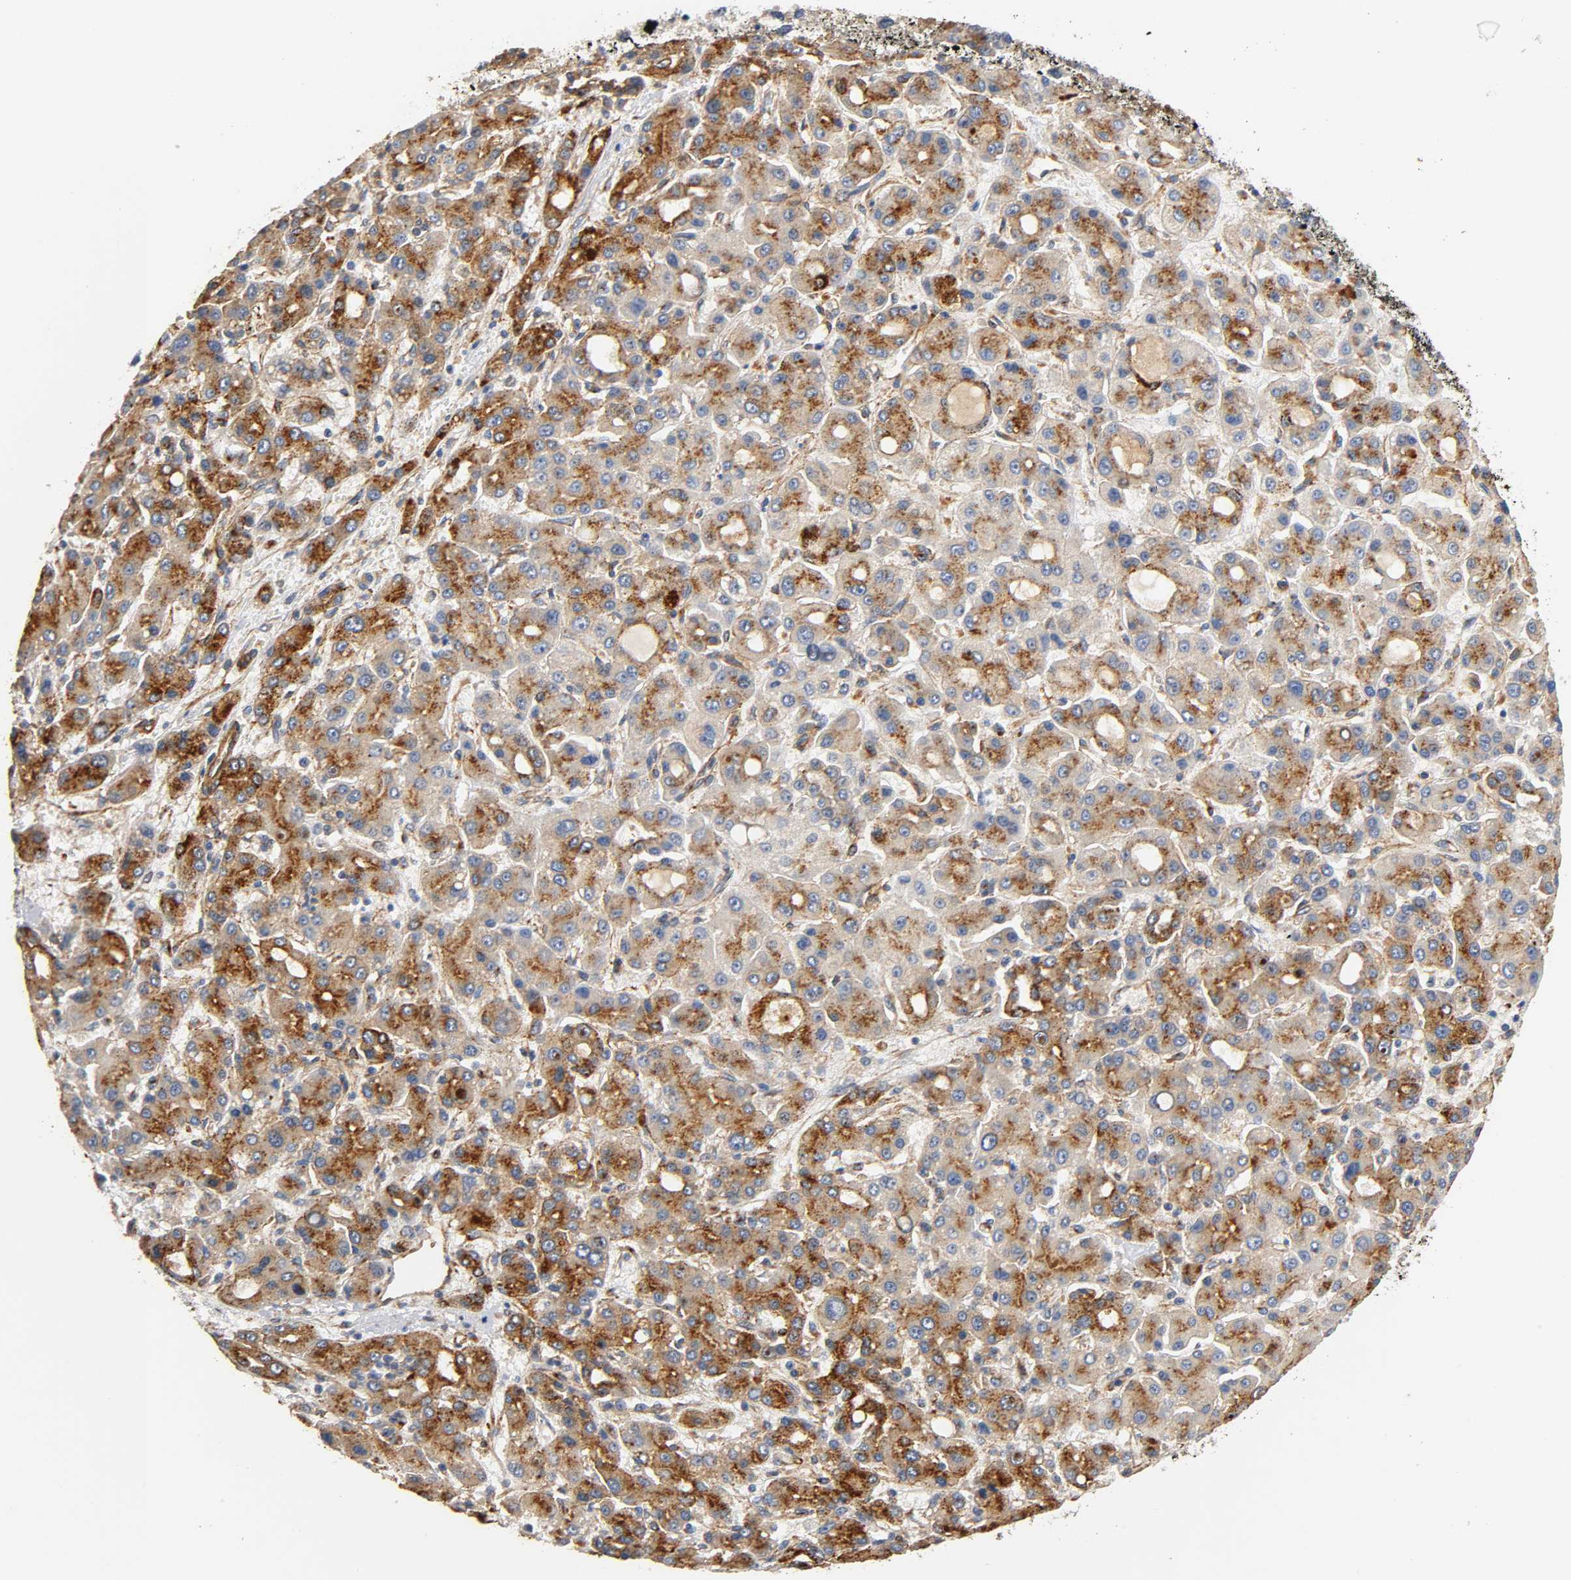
{"staining": {"intensity": "strong", "quantity": ">75%", "location": "cytoplasmic/membranous"}, "tissue": "liver cancer", "cell_type": "Tumor cells", "image_type": "cancer", "snomed": [{"axis": "morphology", "description": "Carcinoma, Hepatocellular, NOS"}, {"axis": "topography", "description": "Liver"}], "caption": "Immunohistochemical staining of human liver cancer exhibits strong cytoplasmic/membranous protein staining in about >75% of tumor cells. The staining is performed using DAB (3,3'-diaminobenzidine) brown chromogen to label protein expression. The nuclei are counter-stained blue using hematoxylin.", "gene": "IFITM3", "patient": {"sex": "male", "age": 55}}